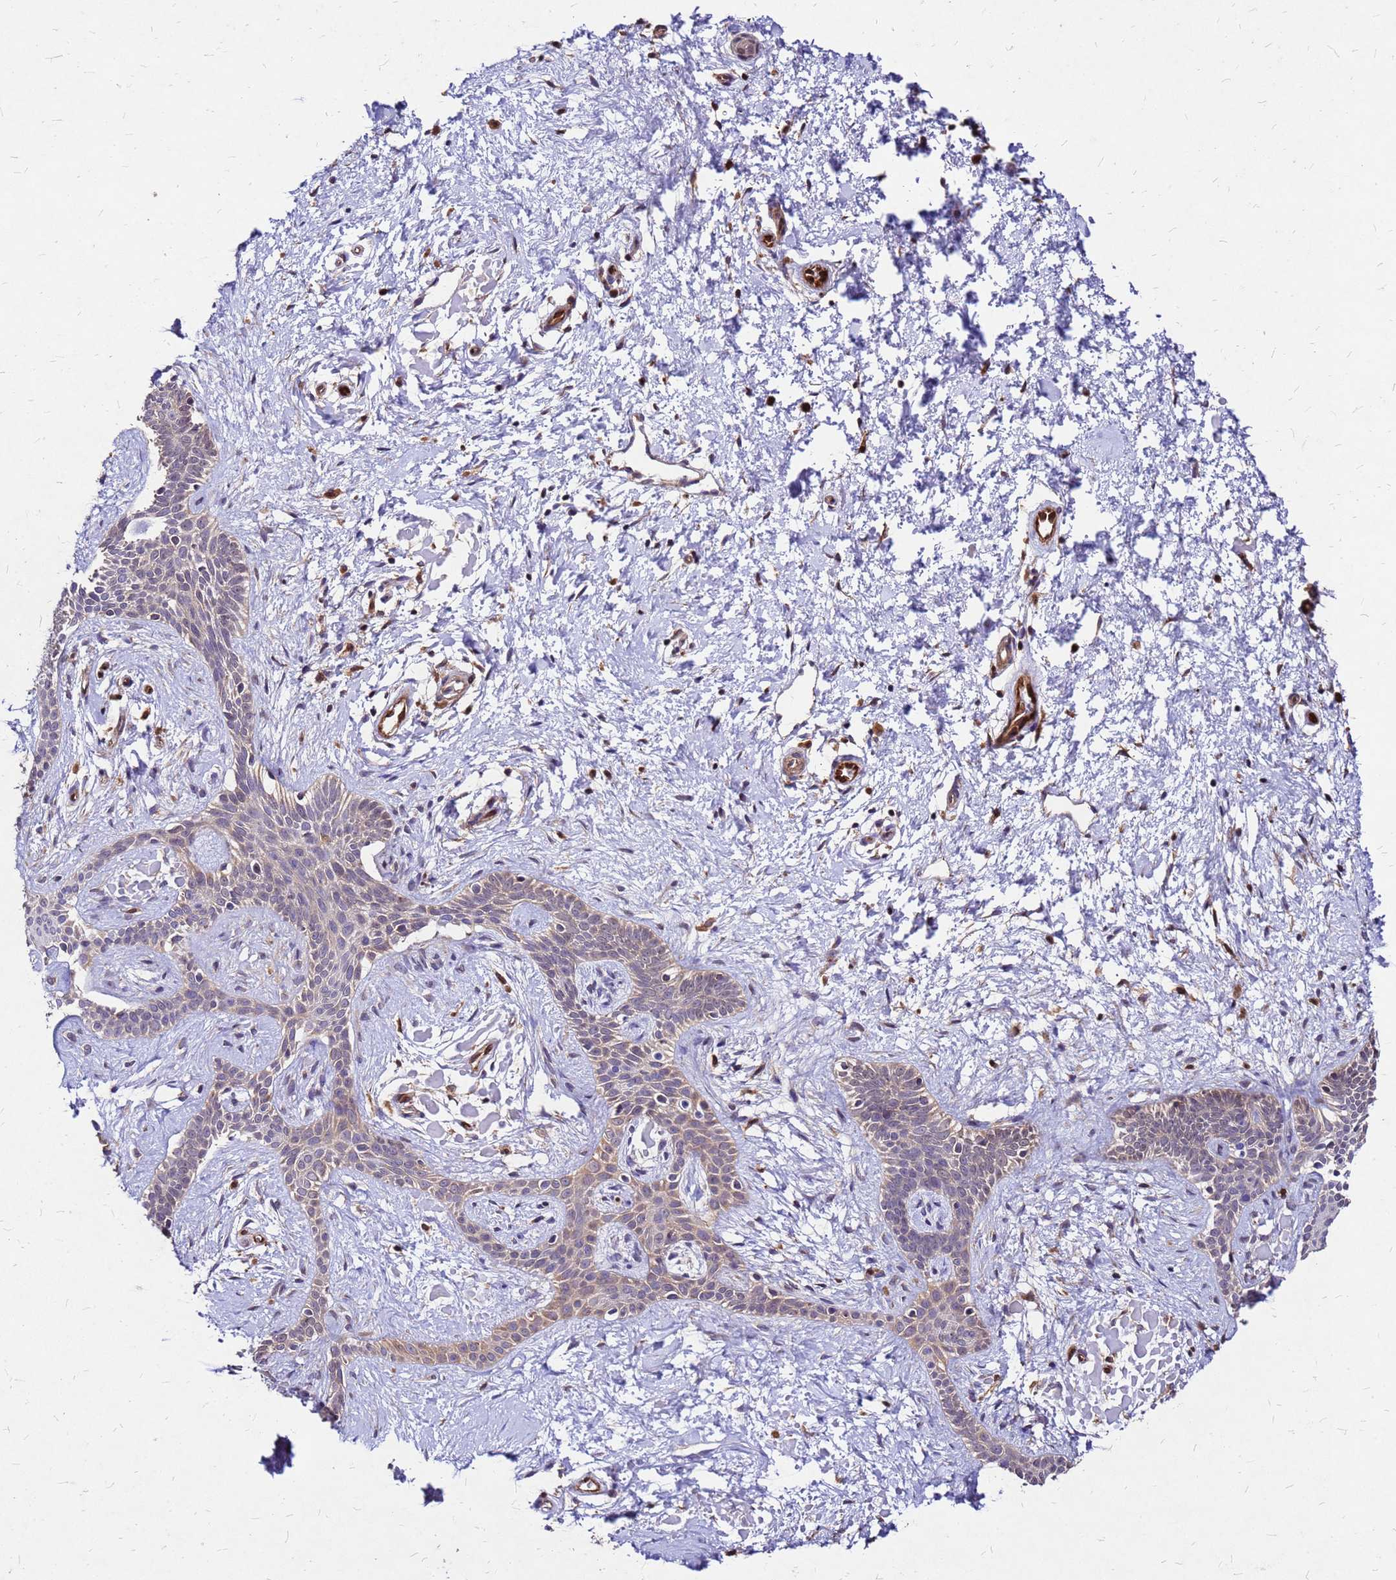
{"staining": {"intensity": "weak", "quantity": "25%-75%", "location": "cytoplasmic/membranous"}, "tissue": "skin cancer", "cell_type": "Tumor cells", "image_type": "cancer", "snomed": [{"axis": "morphology", "description": "Basal cell carcinoma"}, {"axis": "topography", "description": "Skin"}], "caption": "Skin cancer stained with DAB immunohistochemistry demonstrates low levels of weak cytoplasmic/membranous staining in approximately 25%-75% of tumor cells.", "gene": "DUSP23", "patient": {"sex": "male", "age": 78}}